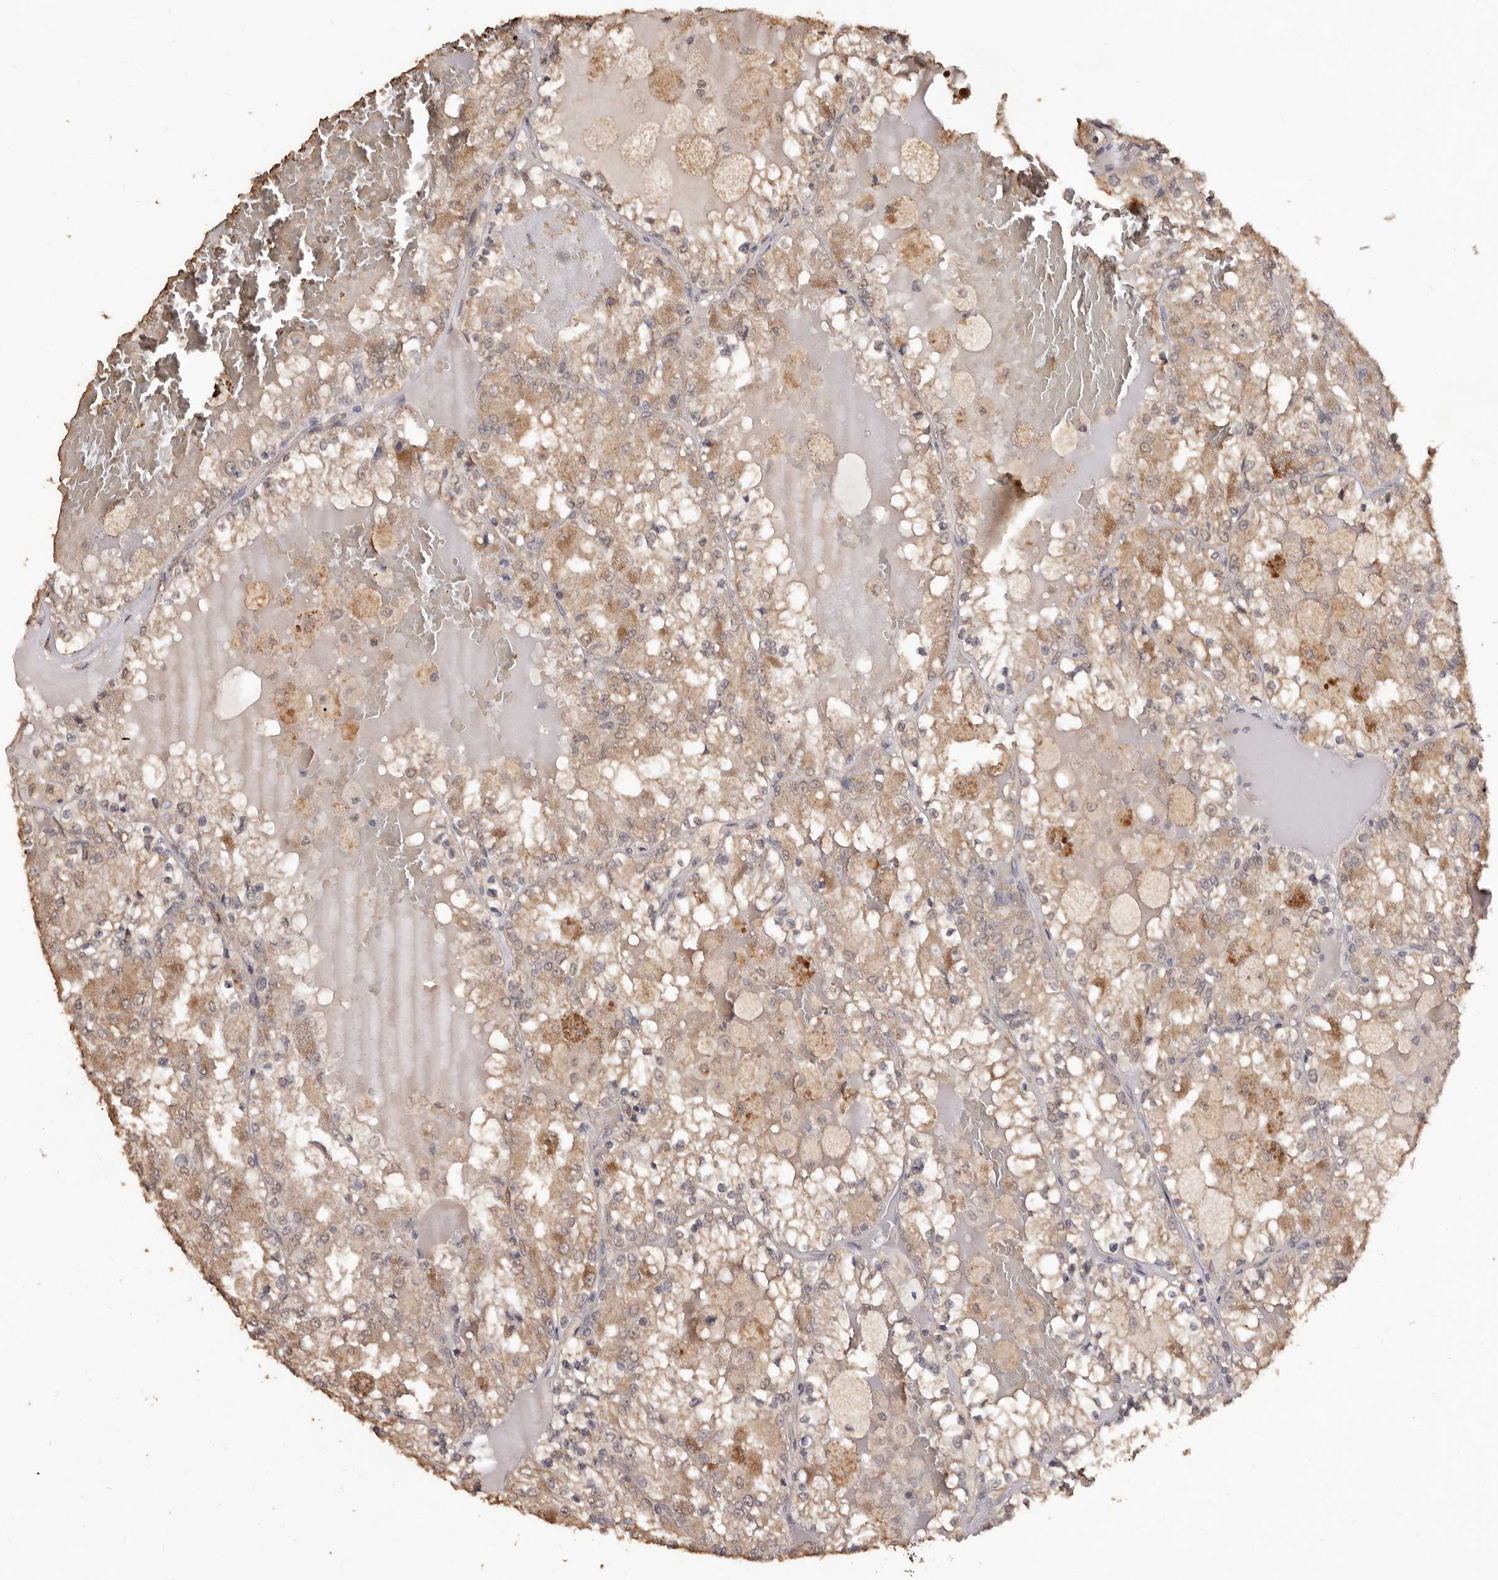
{"staining": {"intensity": "weak", "quantity": ">75%", "location": "cytoplasmic/membranous"}, "tissue": "renal cancer", "cell_type": "Tumor cells", "image_type": "cancer", "snomed": [{"axis": "morphology", "description": "Adenocarcinoma, NOS"}, {"axis": "topography", "description": "Kidney"}], "caption": "This photomicrograph exhibits immunohistochemistry staining of human renal cancer (adenocarcinoma), with low weak cytoplasmic/membranous staining in approximately >75% of tumor cells.", "gene": "INAVA", "patient": {"sex": "female", "age": 56}}